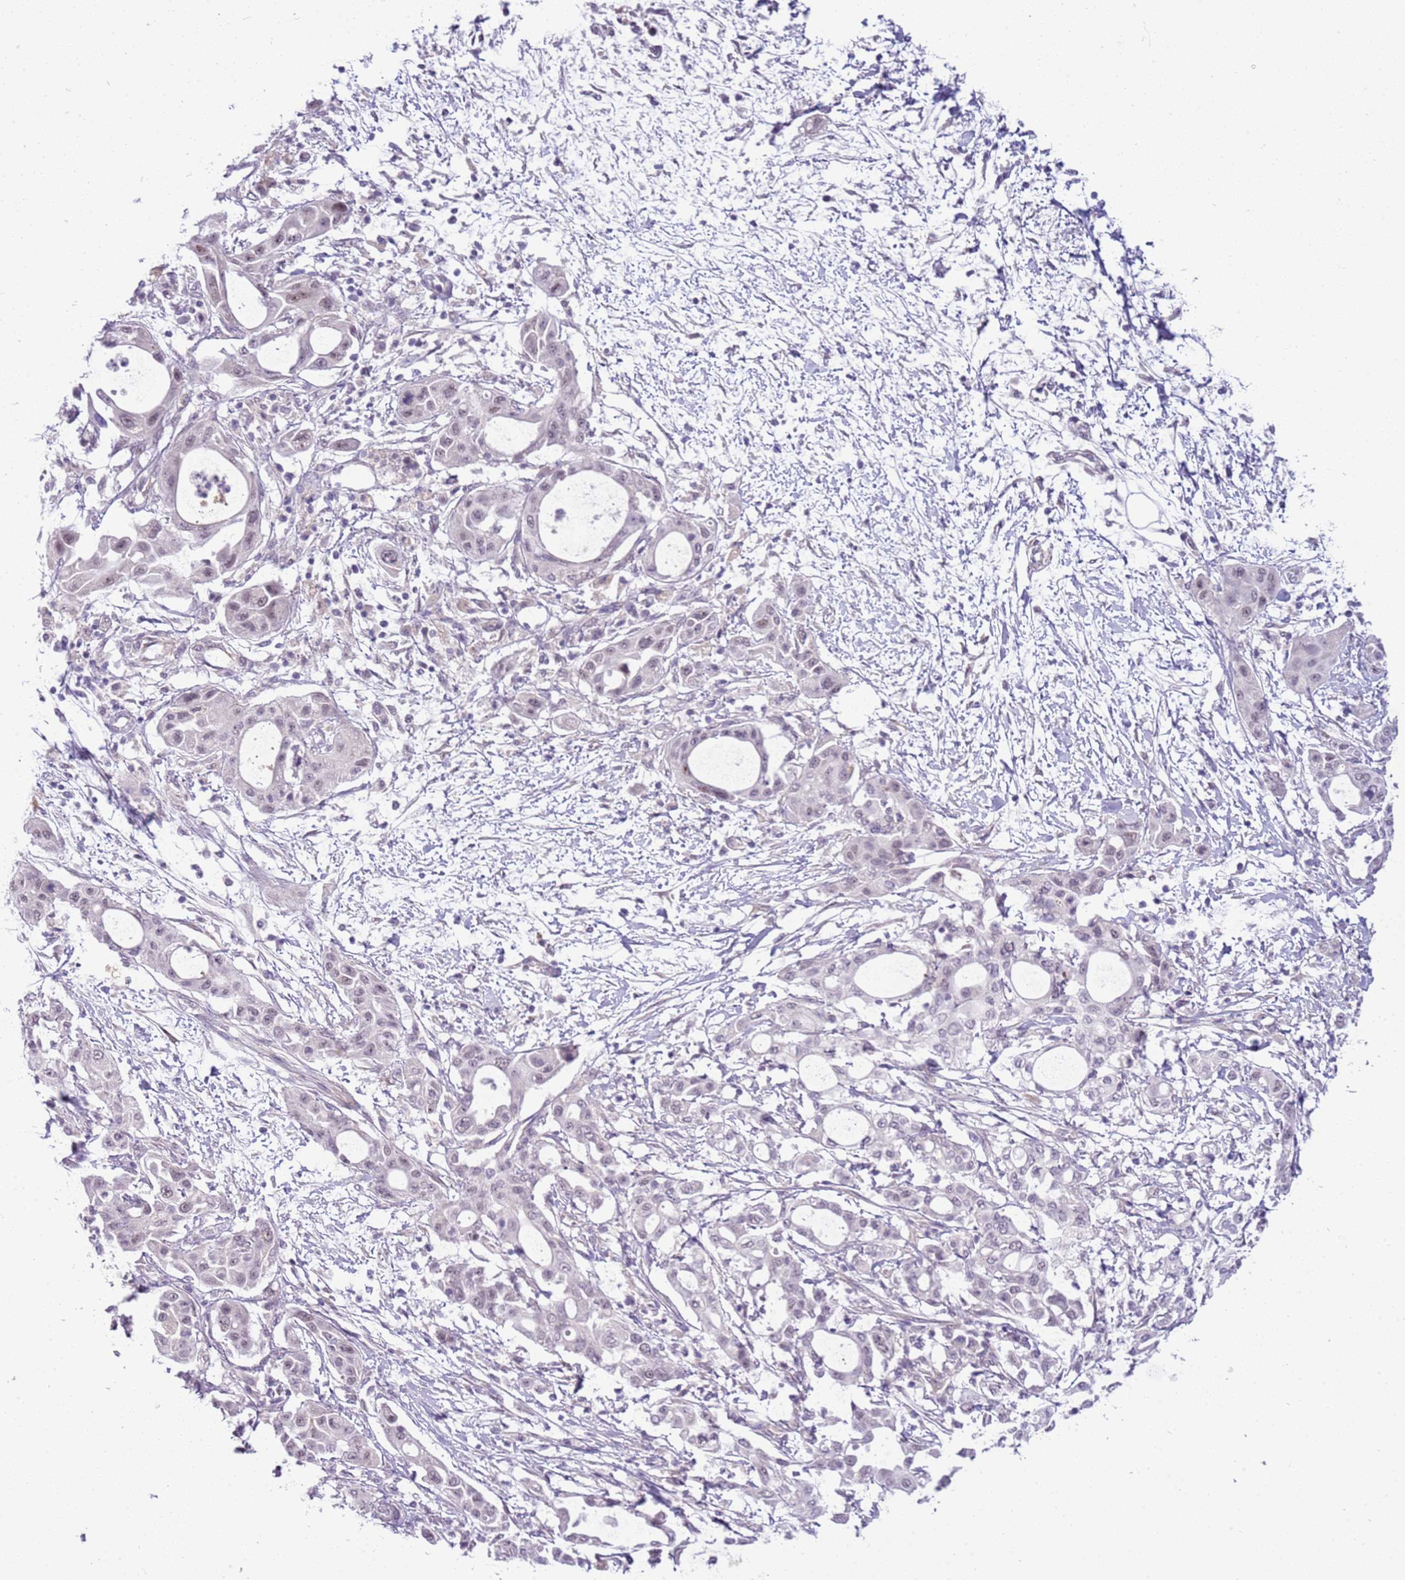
{"staining": {"intensity": "negative", "quantity": "none", "location": "none"}, "tissue": "pancreatic cancer", "cell_type": "Tumor cells", "image_type": "cancer", "snomed": [{"axis": "morphology", "description": "Adenocarcinoma, NOS"}, {"axis": "topography", "description": "Pancreas"}], "caption": "Immunohistochemistry micrograph of pancreatic cancer (adenocarcinoma) stained for a protein (brown), which displays no positivity in tumor cells. (DAB (3,3'-diaminobenzidine) IHC visualized using brightfield microscopy, high magnification).", "gene": "FAM120C", "patient": {"sex": "male", "age": 68}}